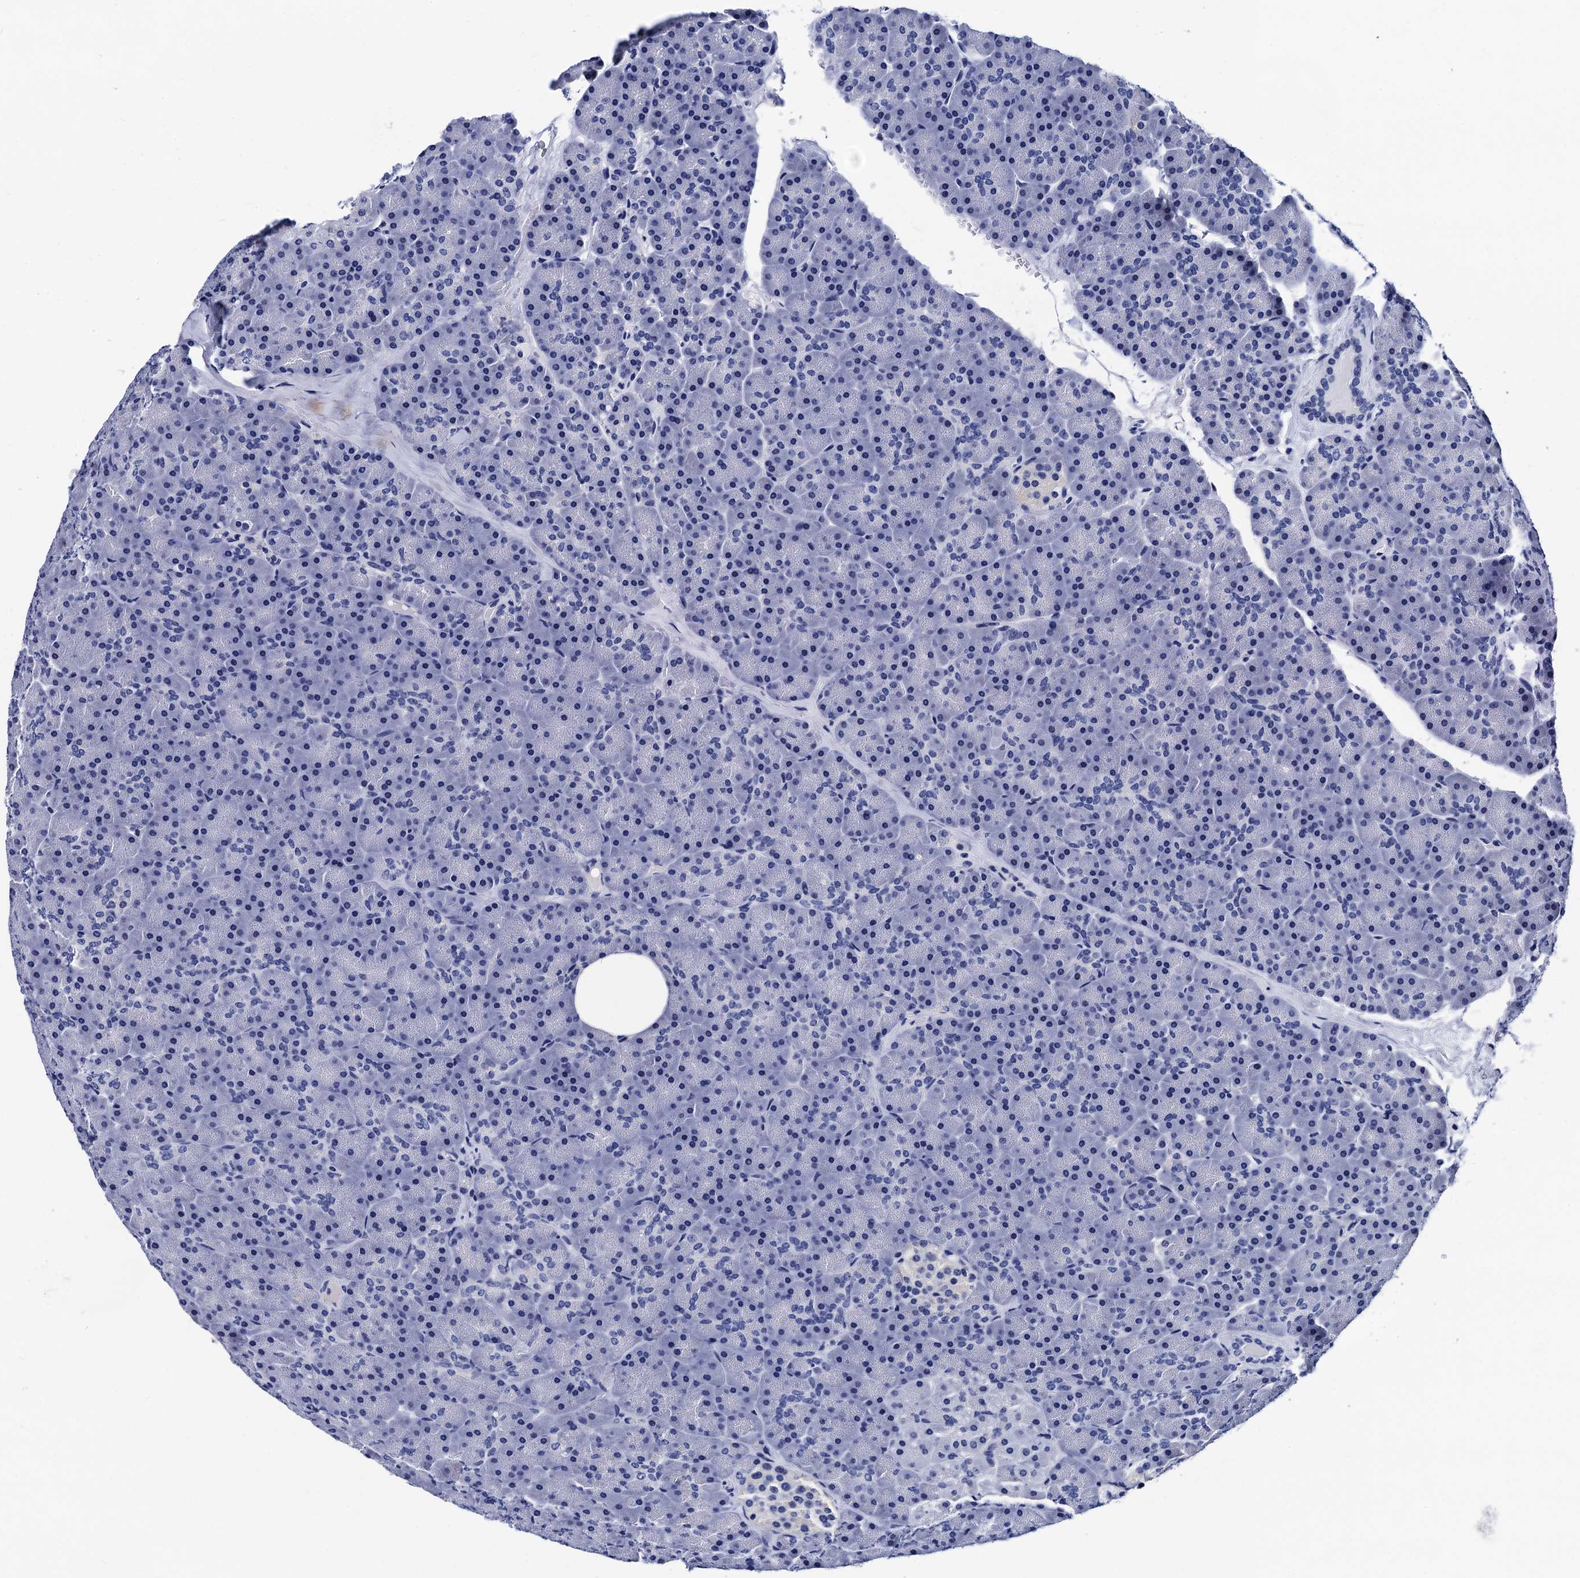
{"staining": {"intensity": "negative", "quantity": "none", "location": "none"}, "tissue": "pancreas", "cell_type": "Exocrine glandular cells", "image_type": "normal", "snomed": [{"axis": "morphology", "description": "Normal tissue, NOS"}, {"axis": "topography", "description": "Pancreas"}], "caption": "IHC of unremarkable human pancreas reveals no staining in exocrine glandular cells.", "gene": "LRRC30", "patient": {"sex": "male", "age": 36}}